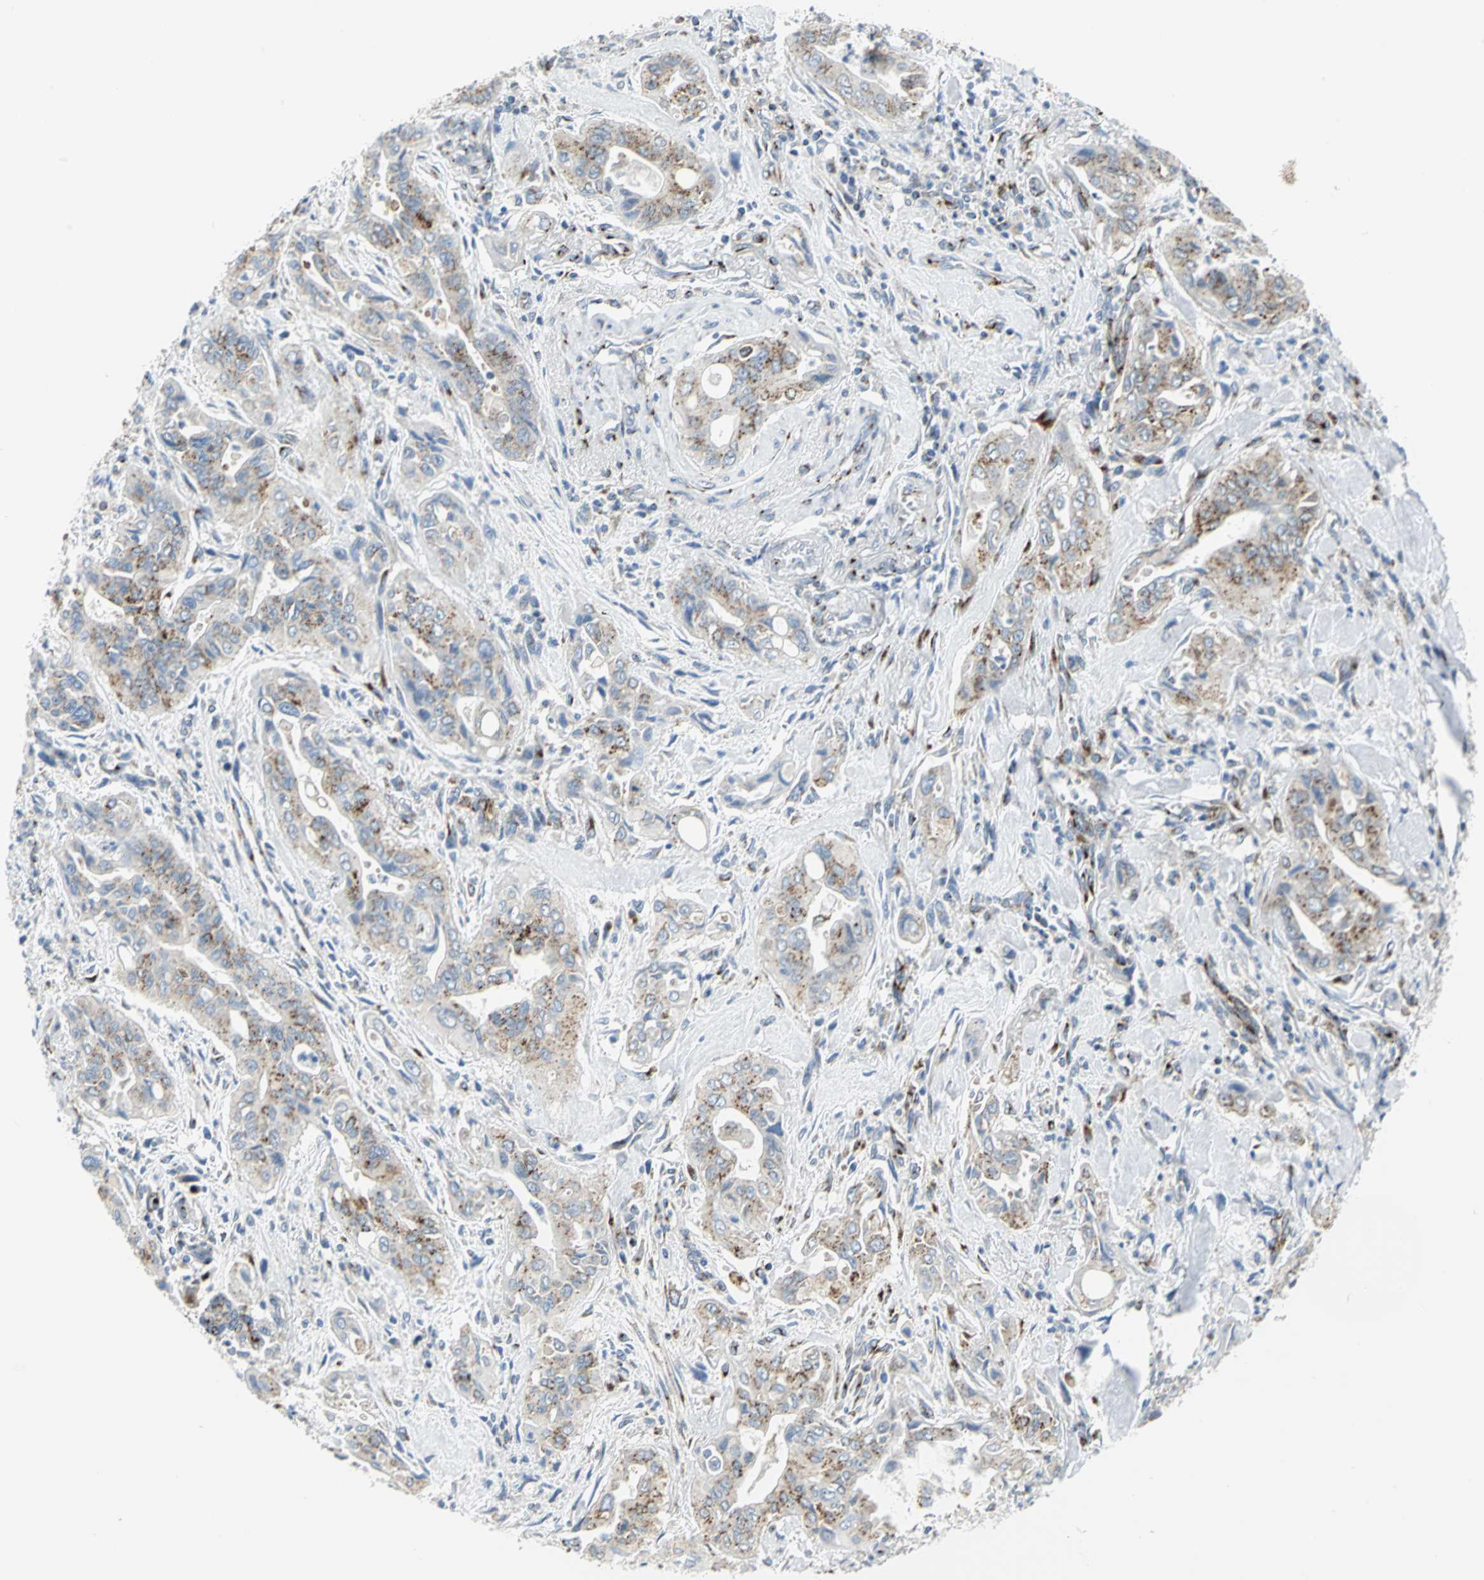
{"staining": {"intensity": "moderate", "quantity": ">75%", "location": "cytoplasmic/membranous"}, "tissue": "pancreatic cancer", "cell_type": "Tumor cells", "image_type": "cancer", "snomed": [{"axis": "morphology", "description": "Adenocarcinoma, NOS"}, {"axis": "topography", "description": "Pancreas"}], "caption": "Protein staining reveals moderate cytoplasmic/membranous expression in about >75% of tumor cells in pancreatic cancer (adenocarcinoma). (Stains: DAB (3,3'-diaminobenzidine) in brown, nuclei in blue, Microscopy: brightfield microscopy at high magnification).", "gene": "GPR3", "patient": {"sex": "male", "age": 77}}